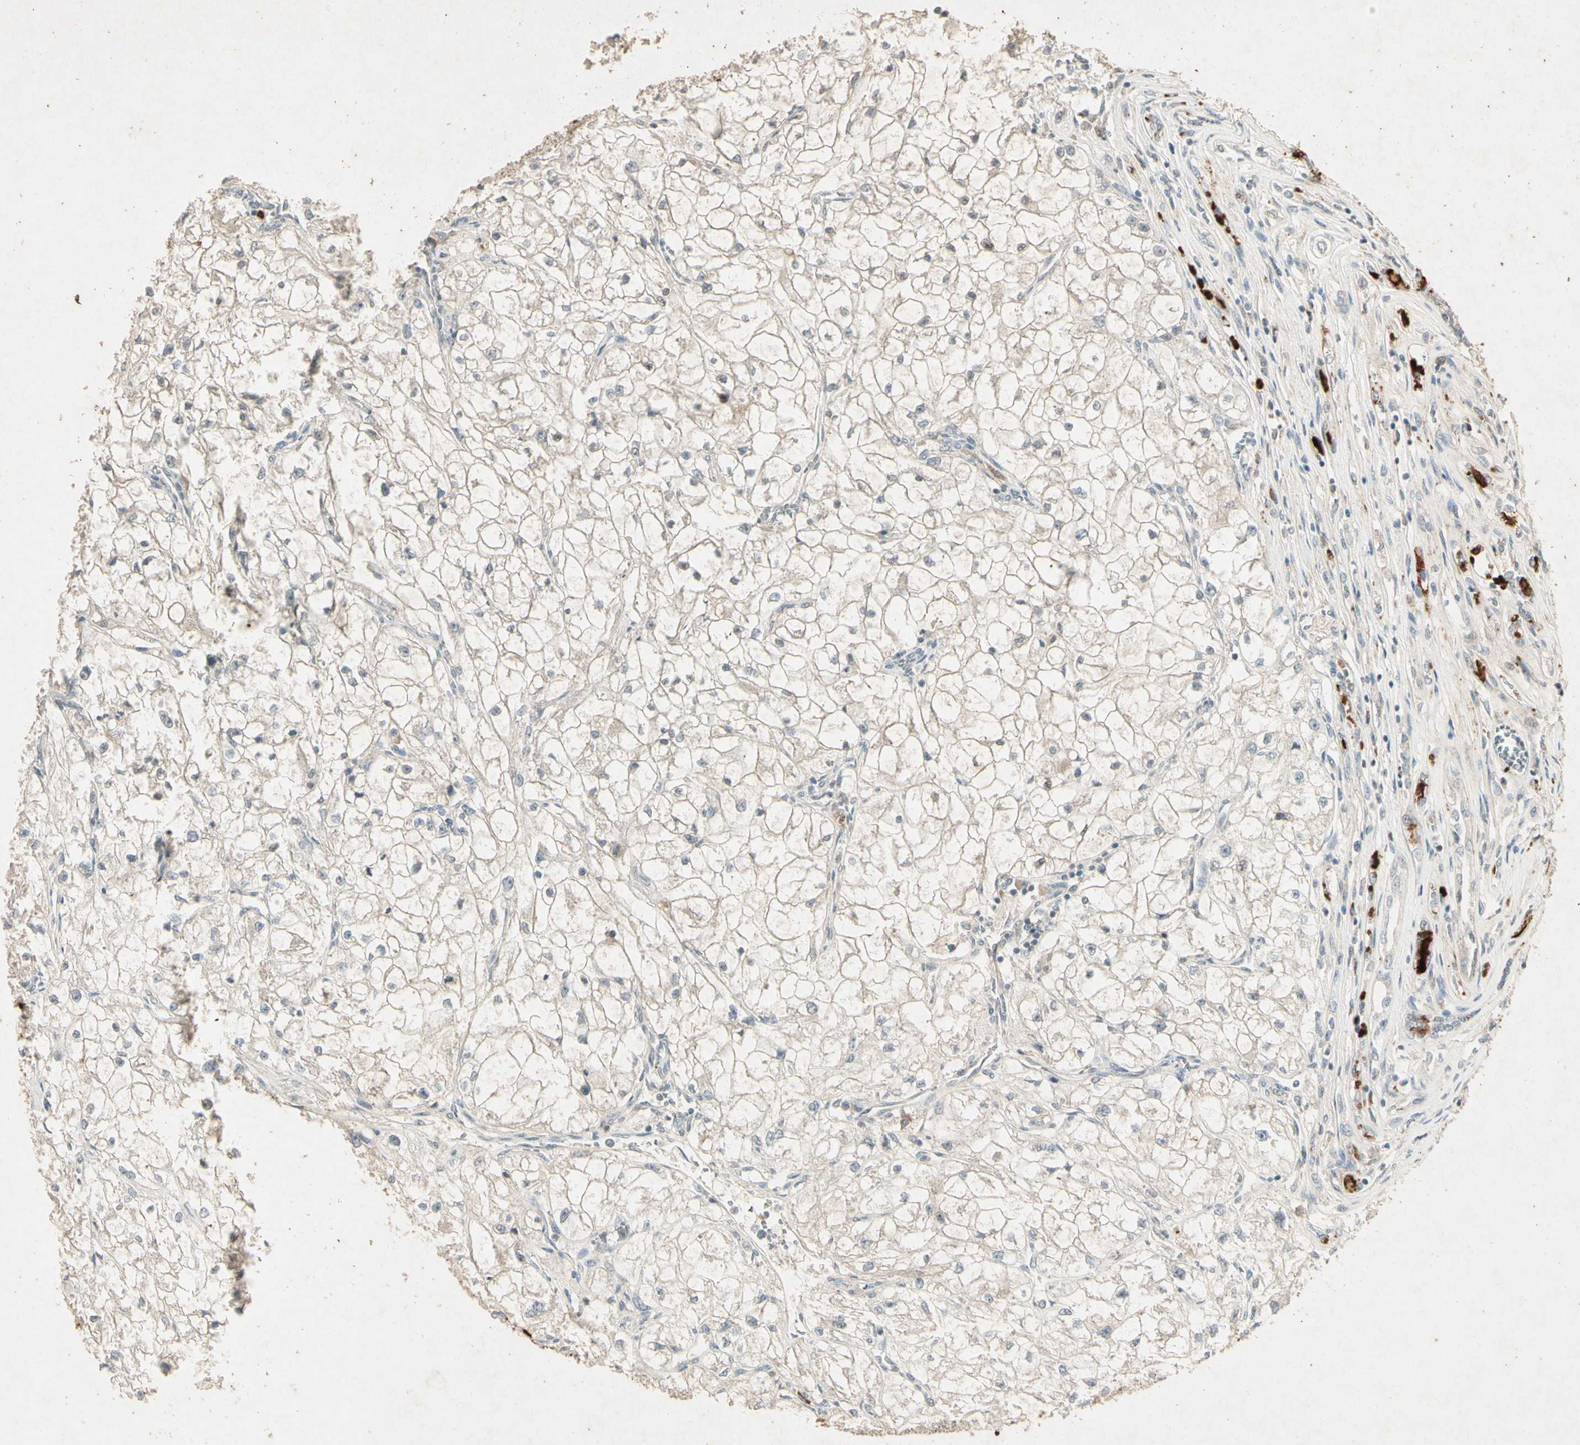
{"staining": {"intensity": "weak", "quantity": "<25%", "location": "cytoplasmic/membranous"}, "tissue": "renal cancer", "cell_type": "Tumor cells", "image_type": "cancer", "snomed": [{"axis": "morphology", "description": "Adenocarcinoma, NOS"}, {"axis": "topography", "description": "Kidney"}], "caption": "Tumor cells are negative for brown protein staining in adenocarcinoma (renal).", "gene": "GPLD1", "patient": {"sex": "female", "age": 70}}